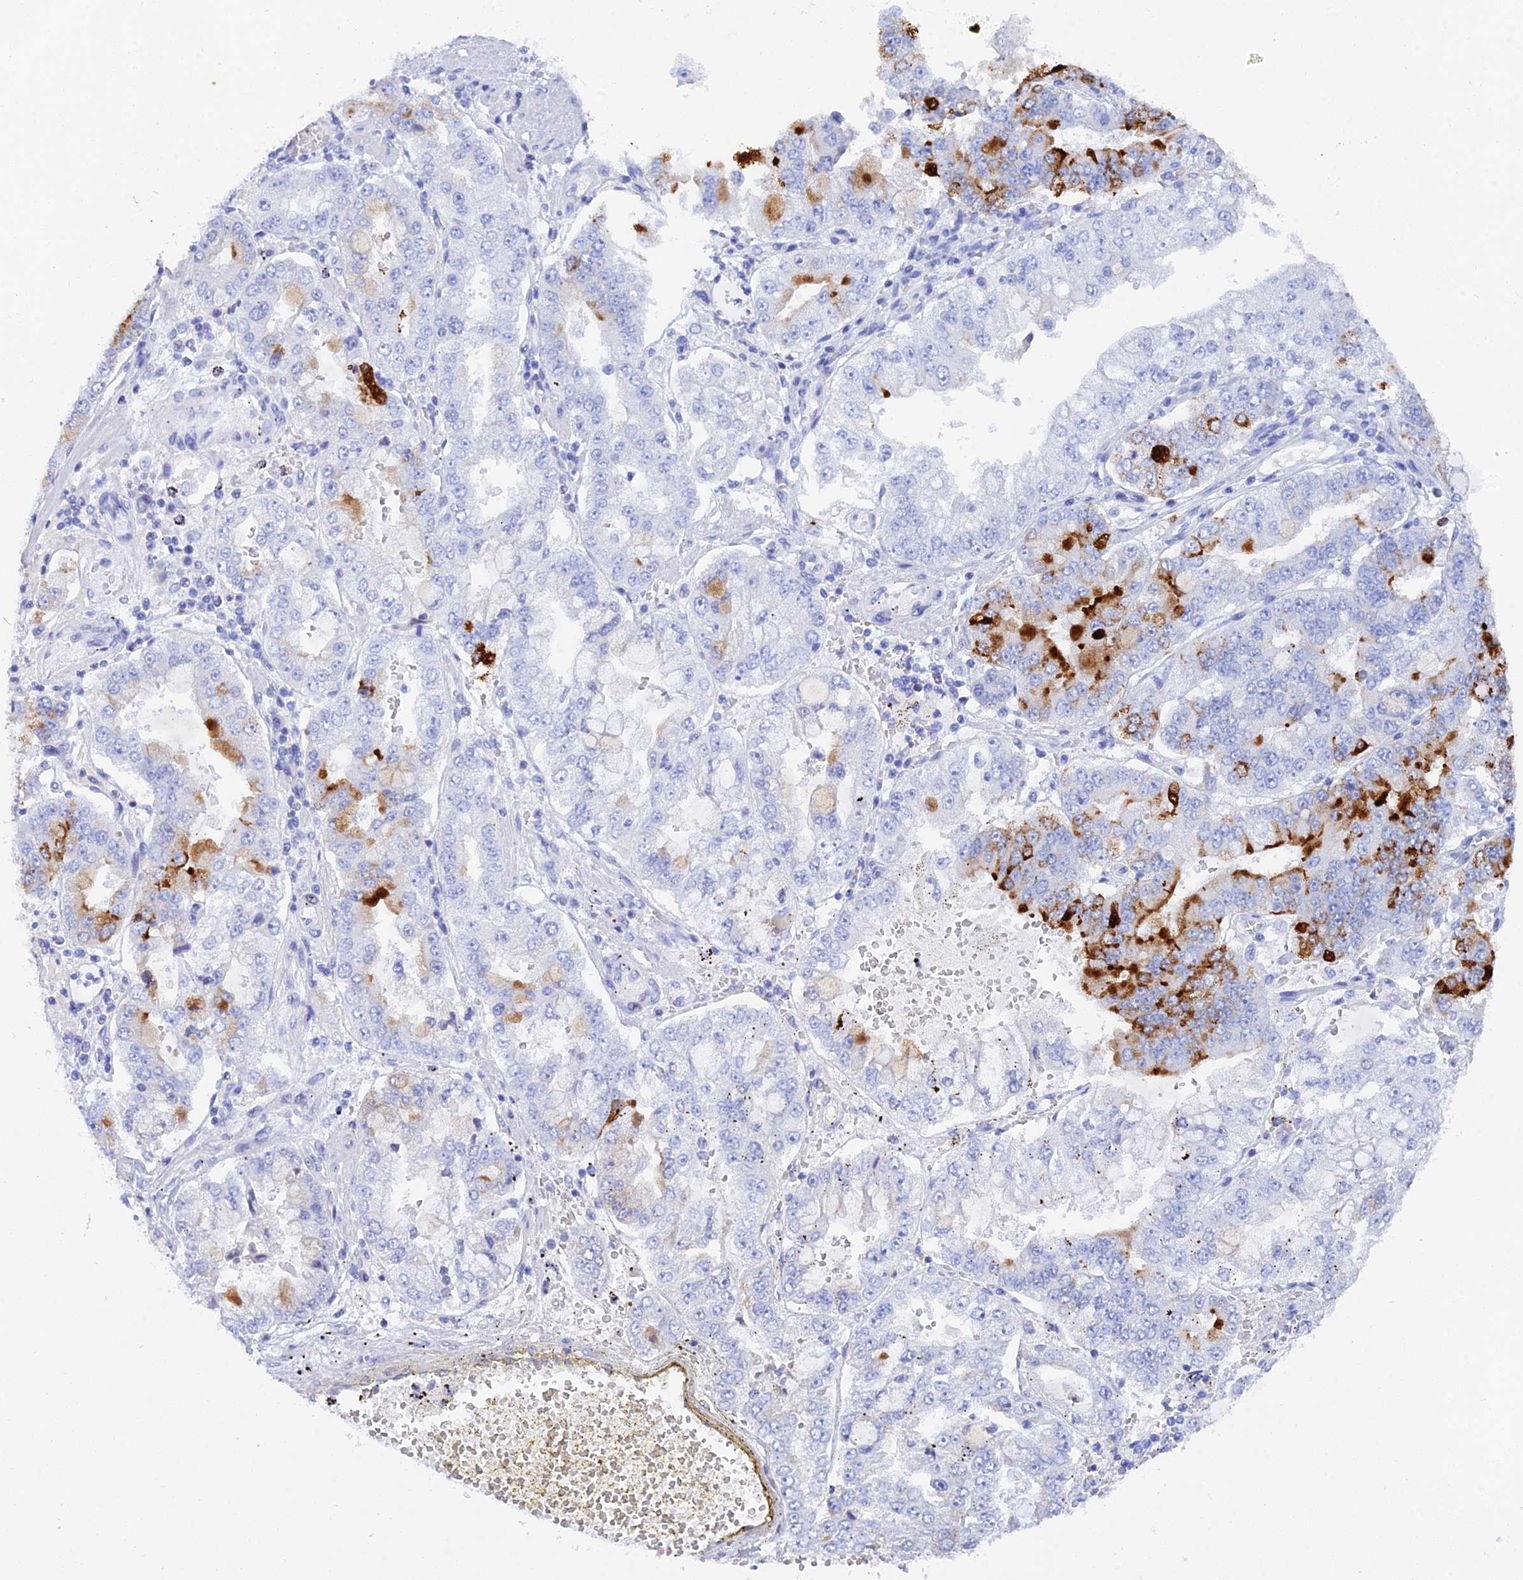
{"staining": {"intensity": "strong", "quantity": "<25%", "location": "cytoplasmic/membranous"}, "tissue": "stomach cancer", "cell_type": "Tumor cells", "image_type": "cancer", "snomed": [{"axis": "morphology", "description": "Adenocarcinoma, NOS"}, {"axis": "topography", "description": "Stomach"}], "caption": "An image of adenocarcinoma (stomach) stained for a protein reveals strong cytoplasmic/membranous brown staining in tumor cells.", "gene": "REG1A", "patient": {"sex": "male", "age": 76}}